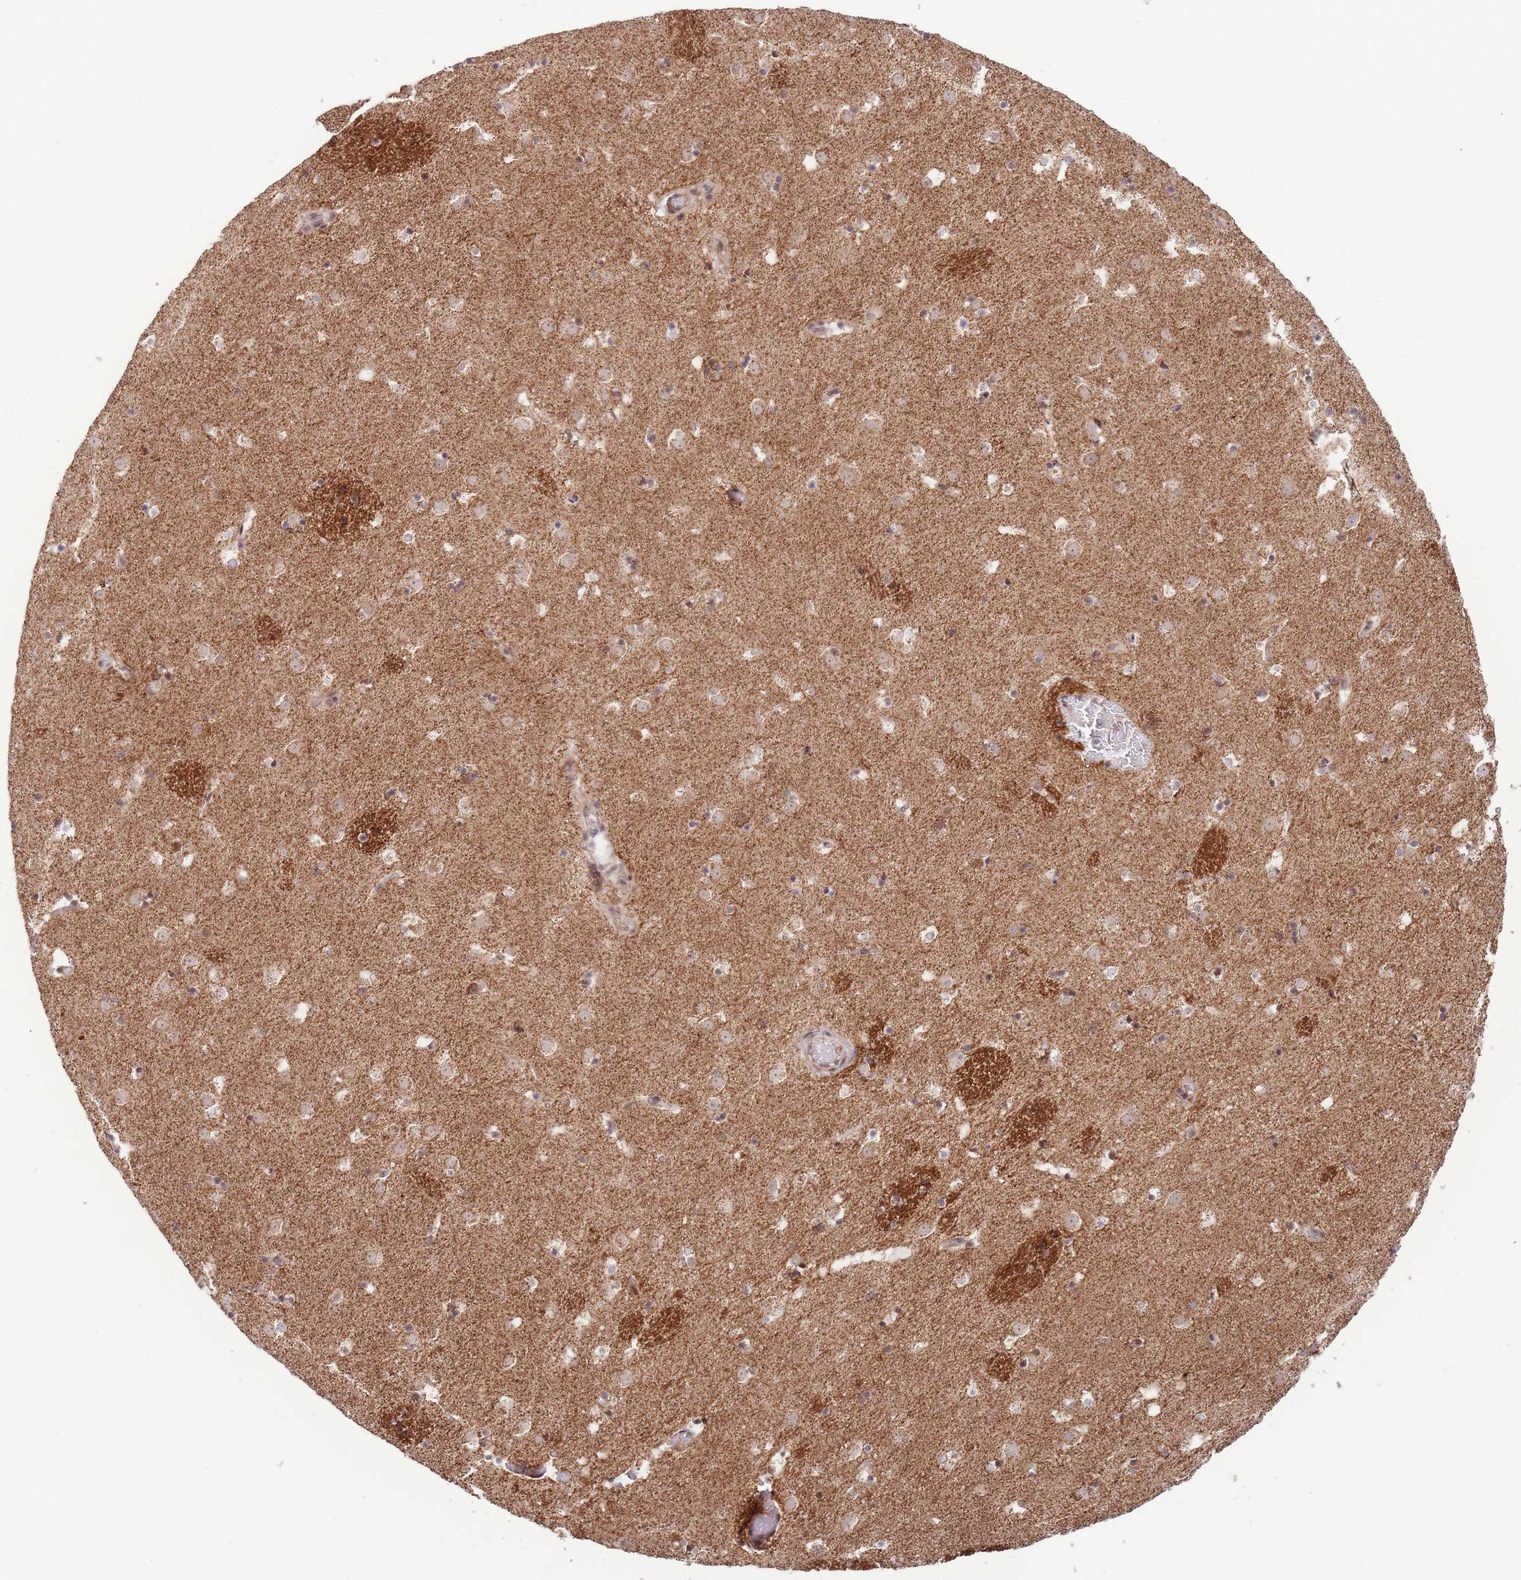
{"staining": {"intensity": "negative", "quantity": "none", "location": "none"}, "tissue": "caudate", "cell_type": "Glial cells", "image_type": "normal", "snomed": [{"axis": "morphology", "description": "Normal tissue, NOS"}, {"axis": "topography", "description": "Lateral ventricle wall"}], "caption": "This is an immunohistochemistry (IHC) histopathology image of normal human caudate. There is no expression in glial cells.", "gene": "BOD1L1", "patient": {"sex": "male", "age": 25}}